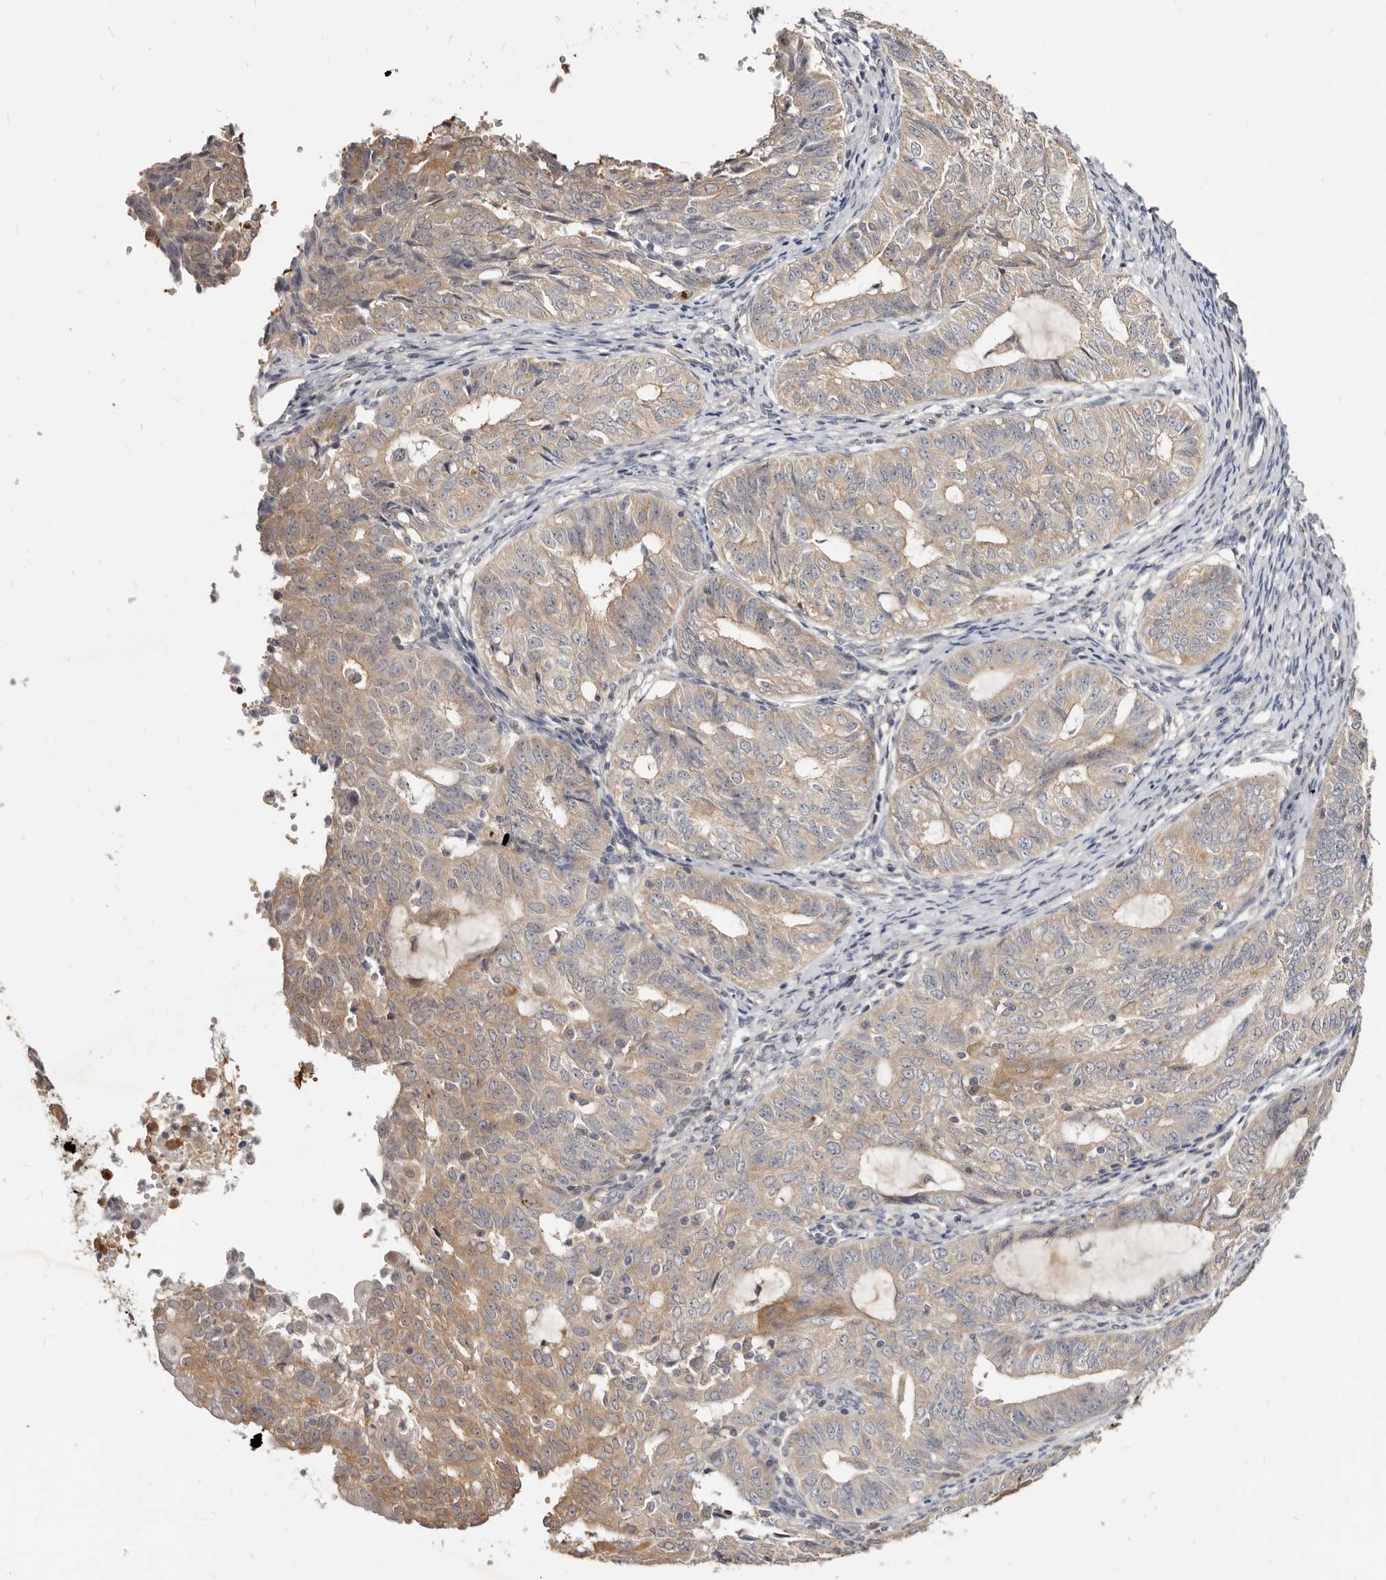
{"staining": {"intensity": "weak", "quantity": ">75%", "location": "cytoplasmic/membranous"}, "tissue": "endometrial cancer", "cell_type": "Tumor cells", "image_type": "cancer", "snomed": [{"axis": "morphology", "description": "Adenocarcinoma, NOS"}, {"axis": "topography", "description": "Endometrium"}], "caption": "DAB immunohistochemical staining of endometrial adenocarcinoma exhibits weak cytoplasmic/membranous protein expression in about >75% of tumor cells. The staining is performed using DAB brown chromogen to label protein expression. The nuclei are counter-stained blue using hematoxylin.", "gene": "TC2N", "patient": {"sex": "female", "age": 32}}